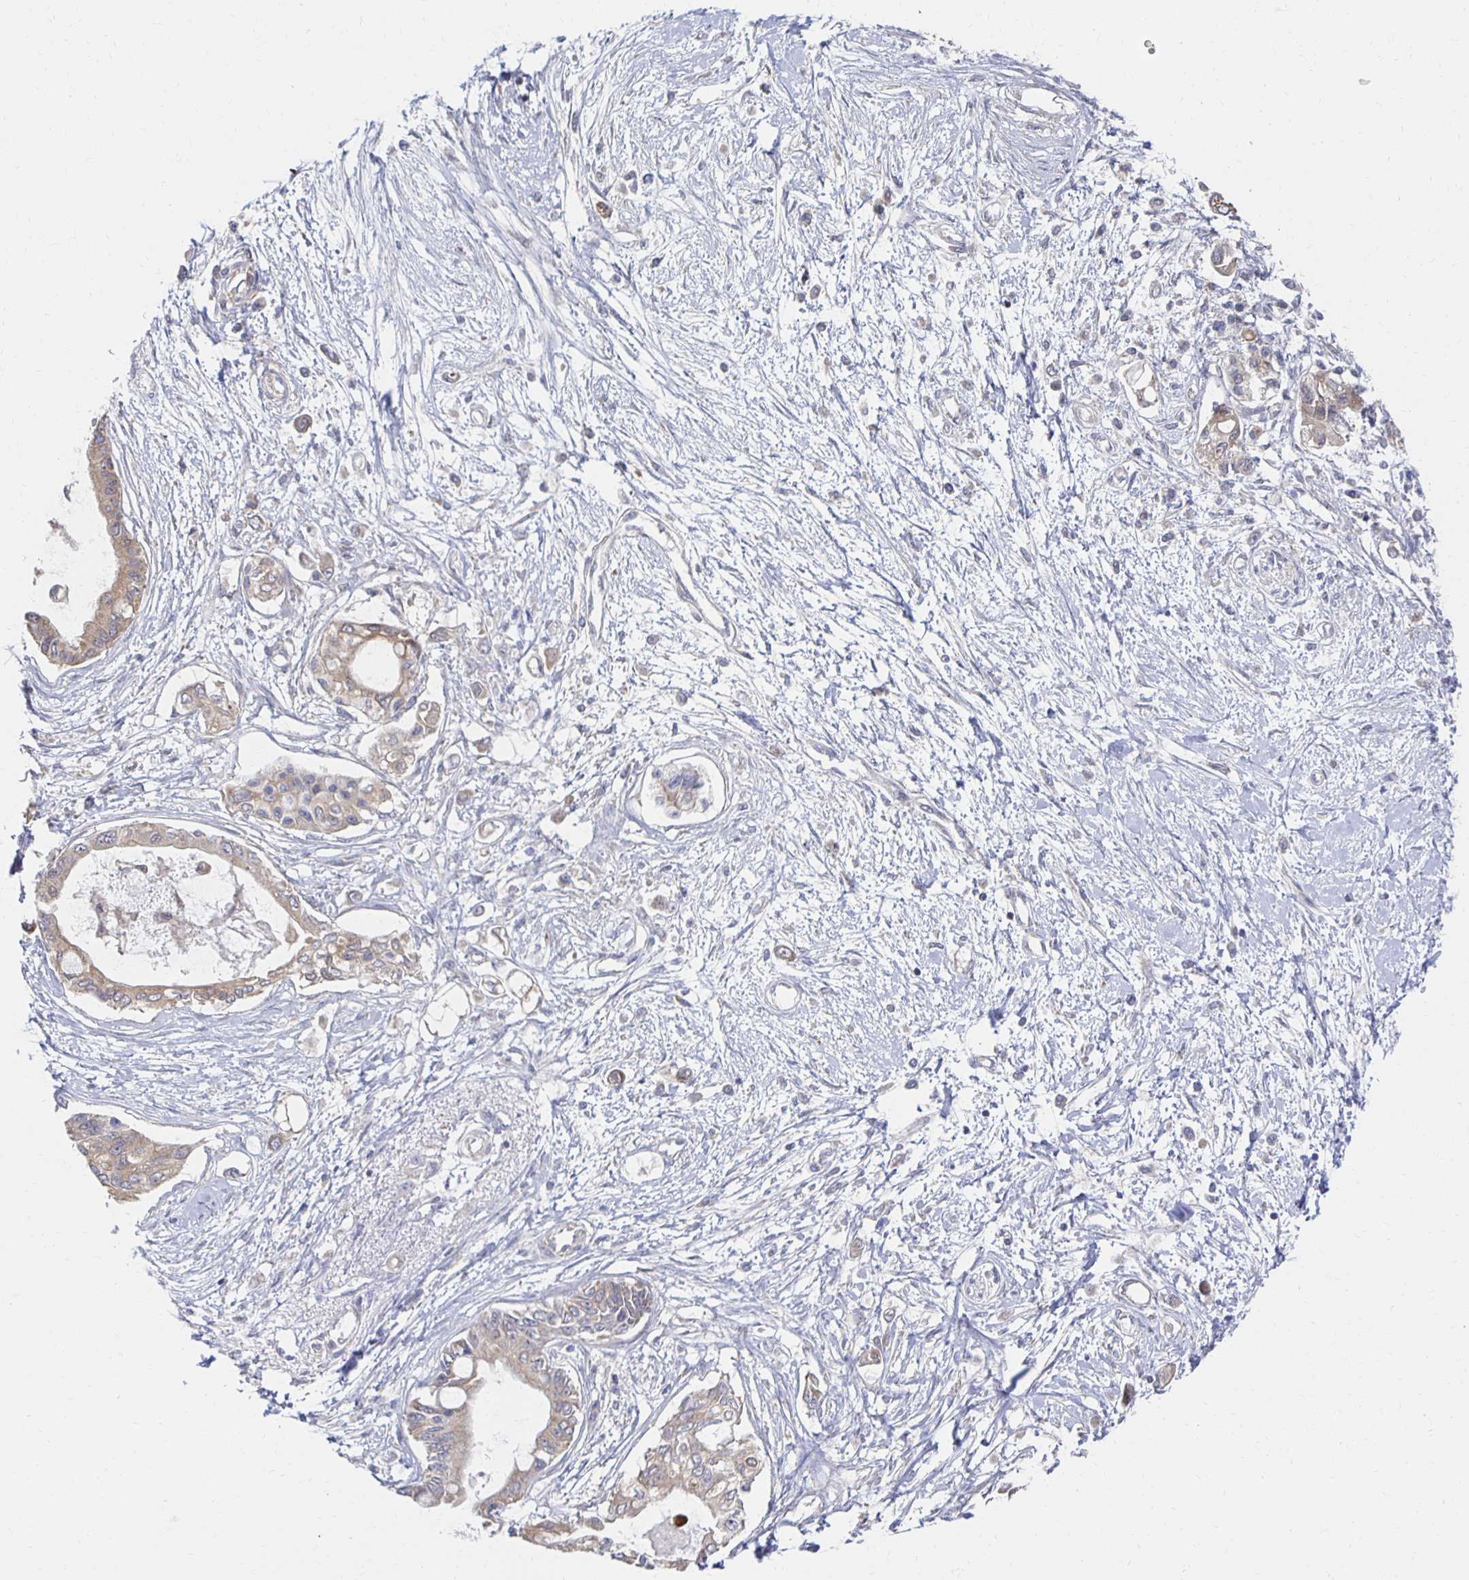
{"staining": {"intensity": "weak", "quantity": "<25%", "location": "cytoplasmic/membranous"}, "tissue": "pancreatic cancer", "cell_type": "Tumor cells", "image_type": "cancer", "snomed": [{"axis": "morphology", "description": "Adenocarcinoma, NOS"}, {"axis": "topography", "description": "Pancreas"}], "caption": "Tumor cells show no significant protein staining in adenocarcinoma (pancreatic).", "gene": "NKX2-8", "patient": {"sex": "female", "age": 77}}